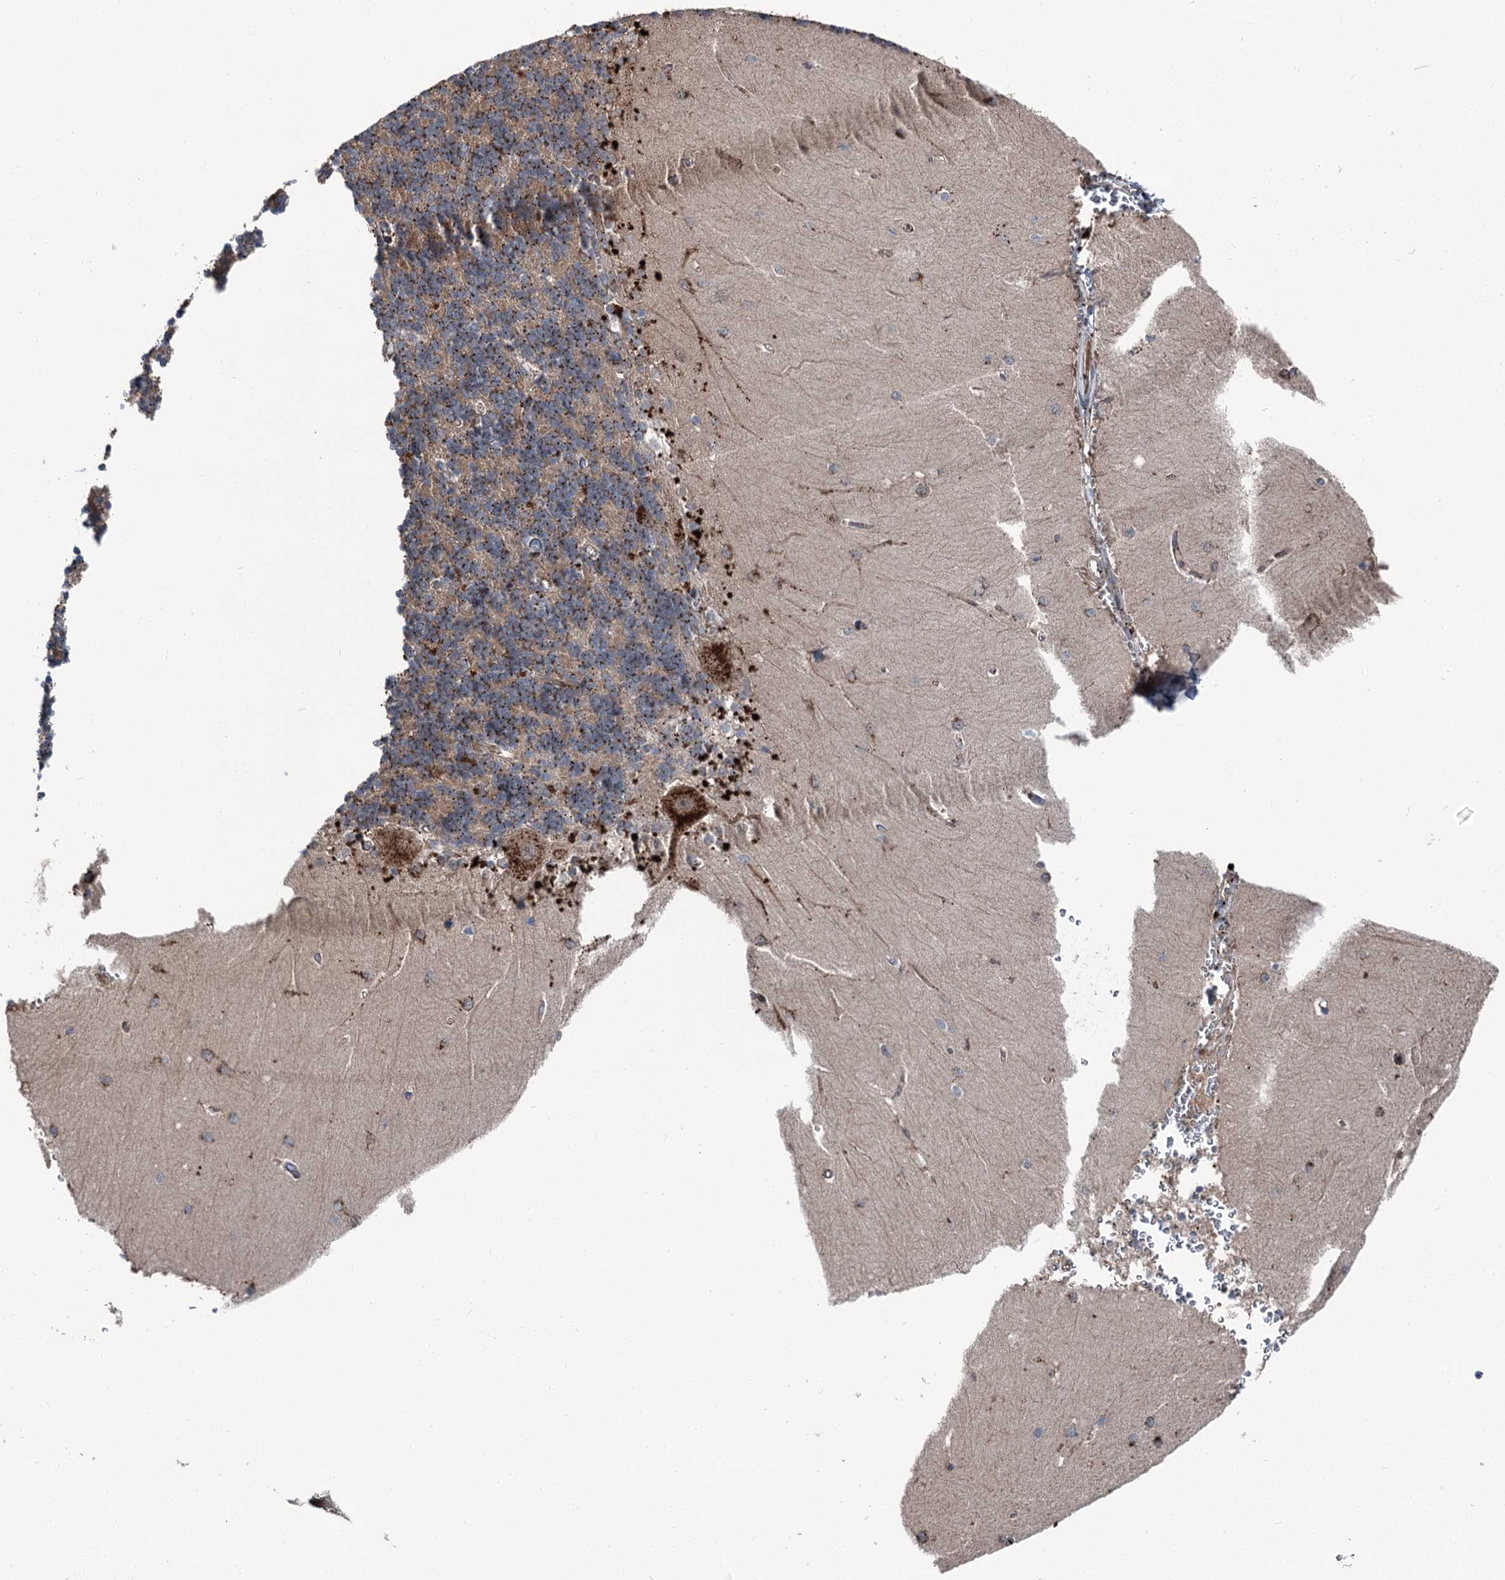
{"staining": {"intensity": "moderate", "quantity": "<25%", "location": "cytoplasmic/membranous"}, "tissue": "cerebellum", "cell_type": "Cells in granular layer", "image_type": "normal", "snomed": [{"axis": "morphology", "description": "Normal tissue, NOS"}, {"axis": "topography", "description": "Cerebellum"}], "caption": "High-magnification brightfield microscopy of unremarkable cerebellum stained with DAB (brown) and counterstained with hematoxylin (blue). cells in granular layer exhibit moderate cytoplasmic/membranous staining is identified in approximately<25% of cells. Immunohistochemistry (ihc) stains the protein in brown and the nuclei are stained blue.", "gene": "POLR1D", "patient": {"sex": "male", "age": 37}}